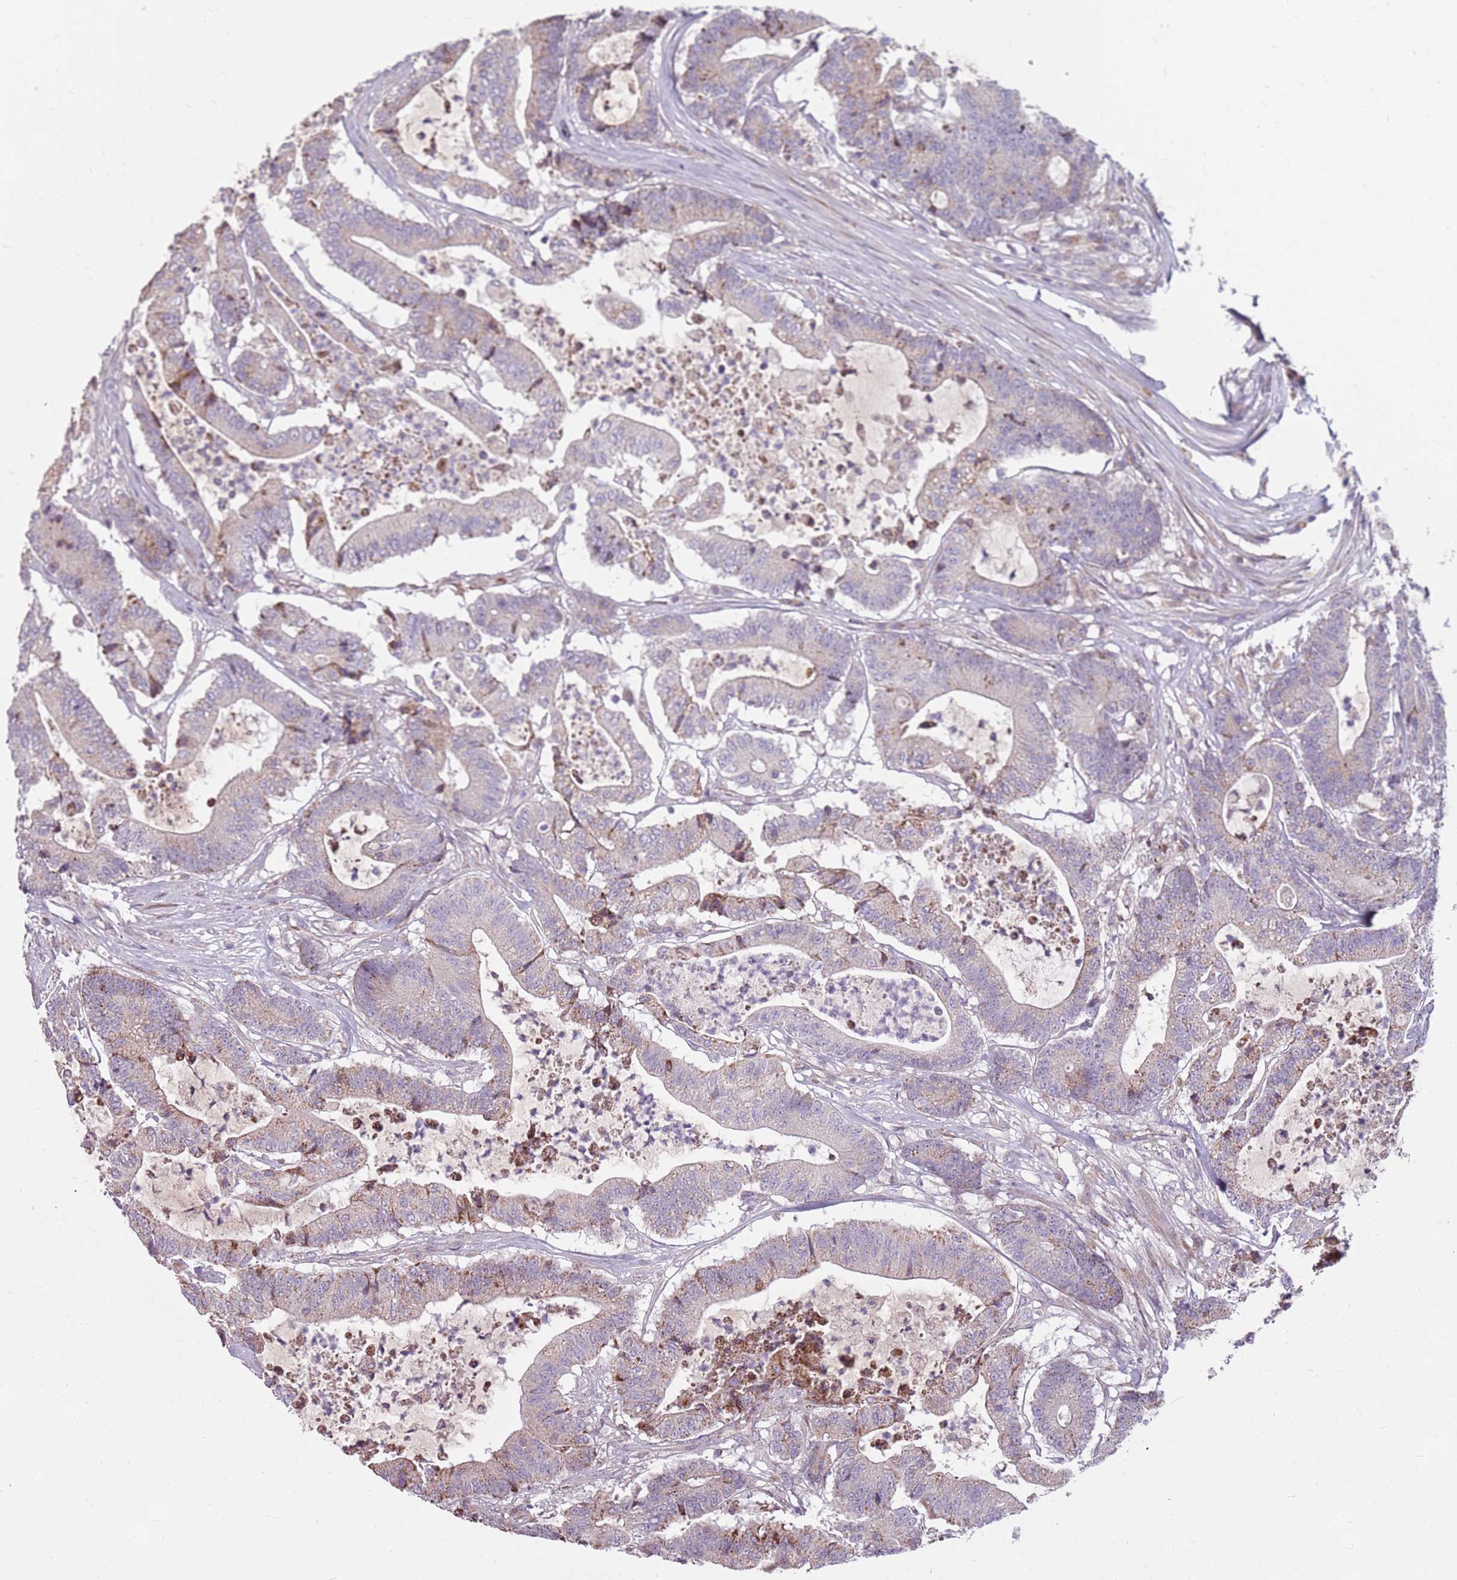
{"staining": {"intensity": "moderate", "quantity": "<25%", "location": "cytoplasmic/membranous"}, "tissue": "colorectal cancer", "cell_type": "Tumor cells", "image_type": "cancer", "snomed": [{"axis": "morphology", "description": "Adenocarcinoma, NOS"}, {"axis": "topography", "description": "Colon"}], "caption": "Immunohistochemical staining of human colorectal cancer (adenocarcinoma) exhibits low levels of moderate cytoplasmic/membranous expression in about <25% of tumor cells.", "gene": "ZNF530", "patient": {"sex": "female", "age": 84}}